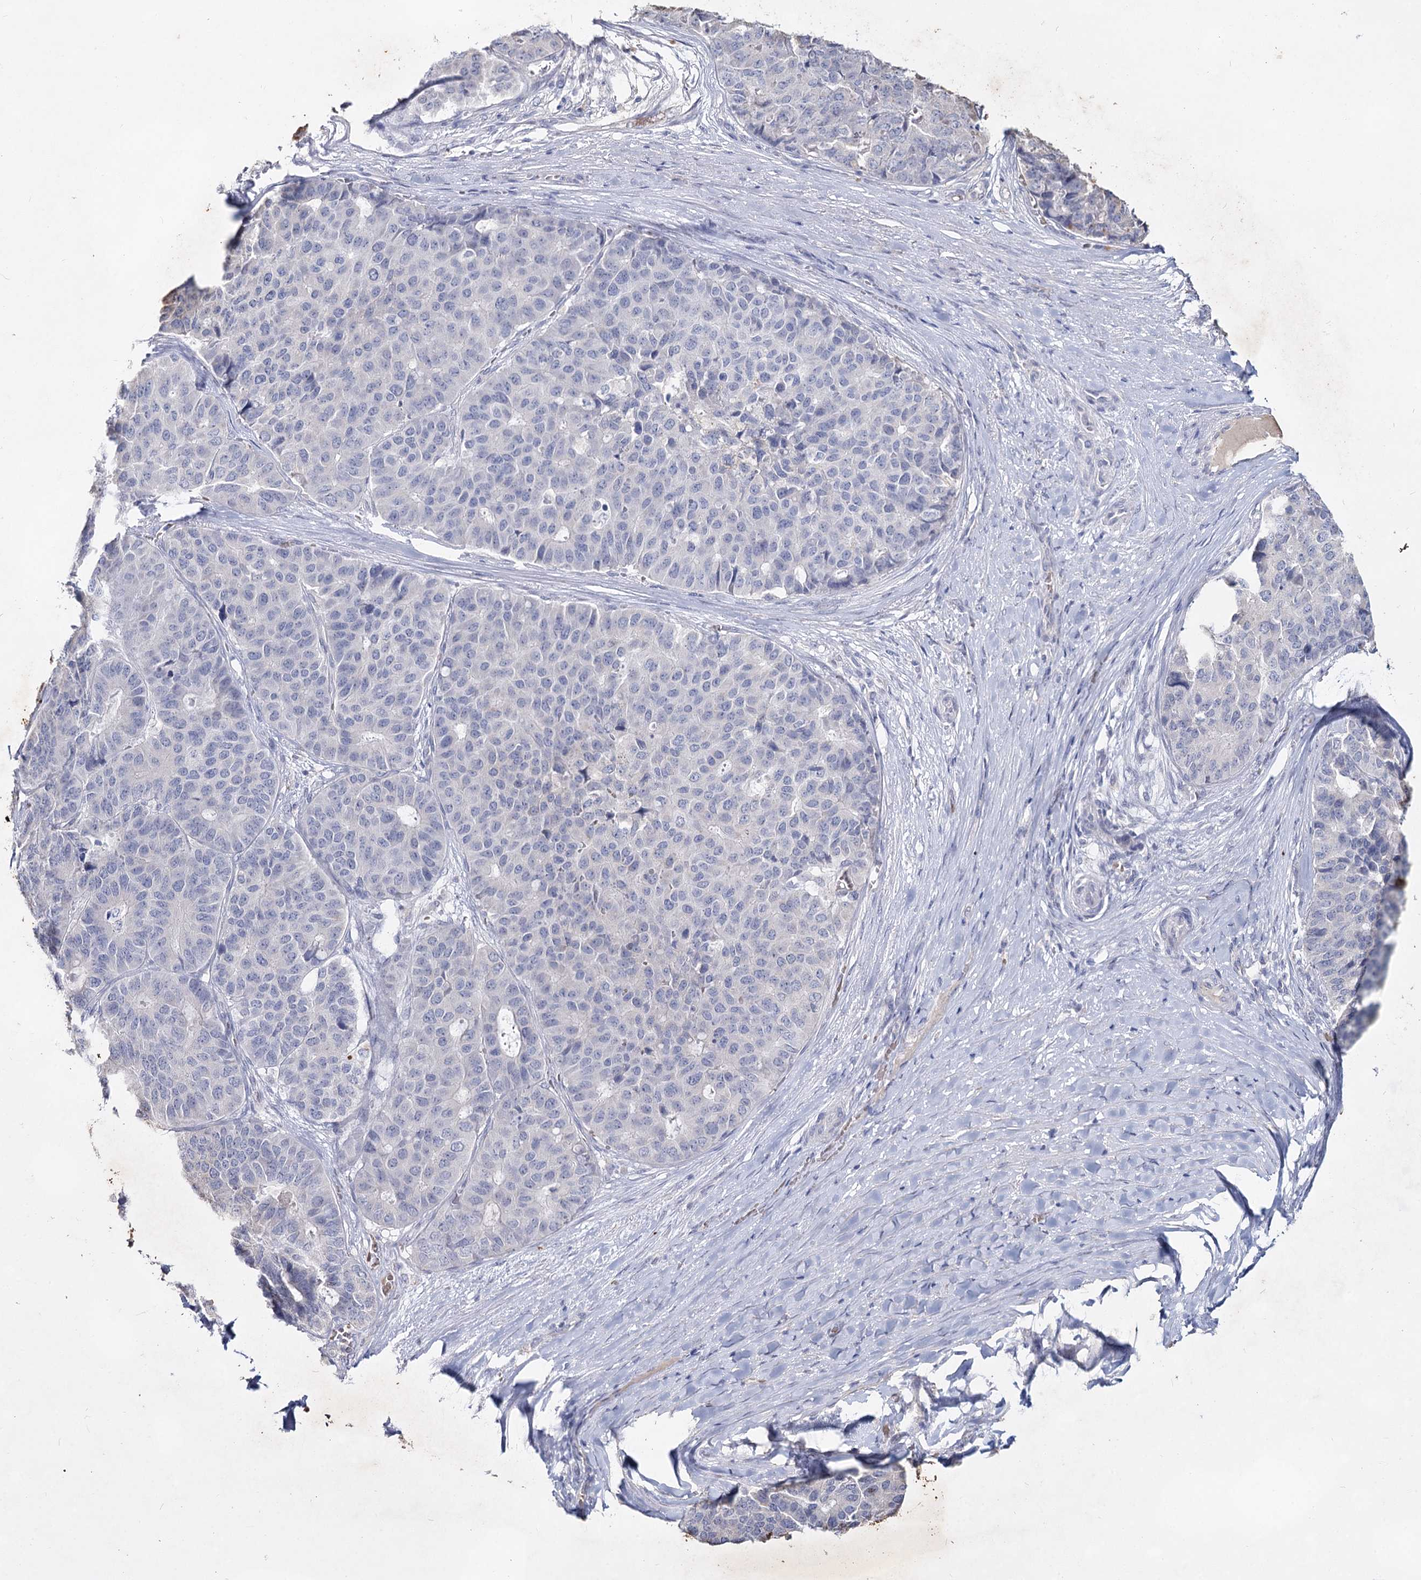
{"staining": {"intensity": "negative", "quantity": "none", "location": "none"}, "tissue": "pancreatic cancer", "cell_type": "Tumor cells", "image_type": "cancer", "snomed": [{"axis": "morphology", "description": "Adenocarcinoma, NOS"}, {"axis": "topography", "description": "Pancreas"}], "caption": "High magnification brightfield microscopy of pancreatic cancer stained with DAB (3,3'-diaminobenzidine) (brown) and counterstained with hematoxylin (blue): tumor cells show no significant staining.", "gene": "CCDC73", "patient": {"sex": "male", "age": 50}}